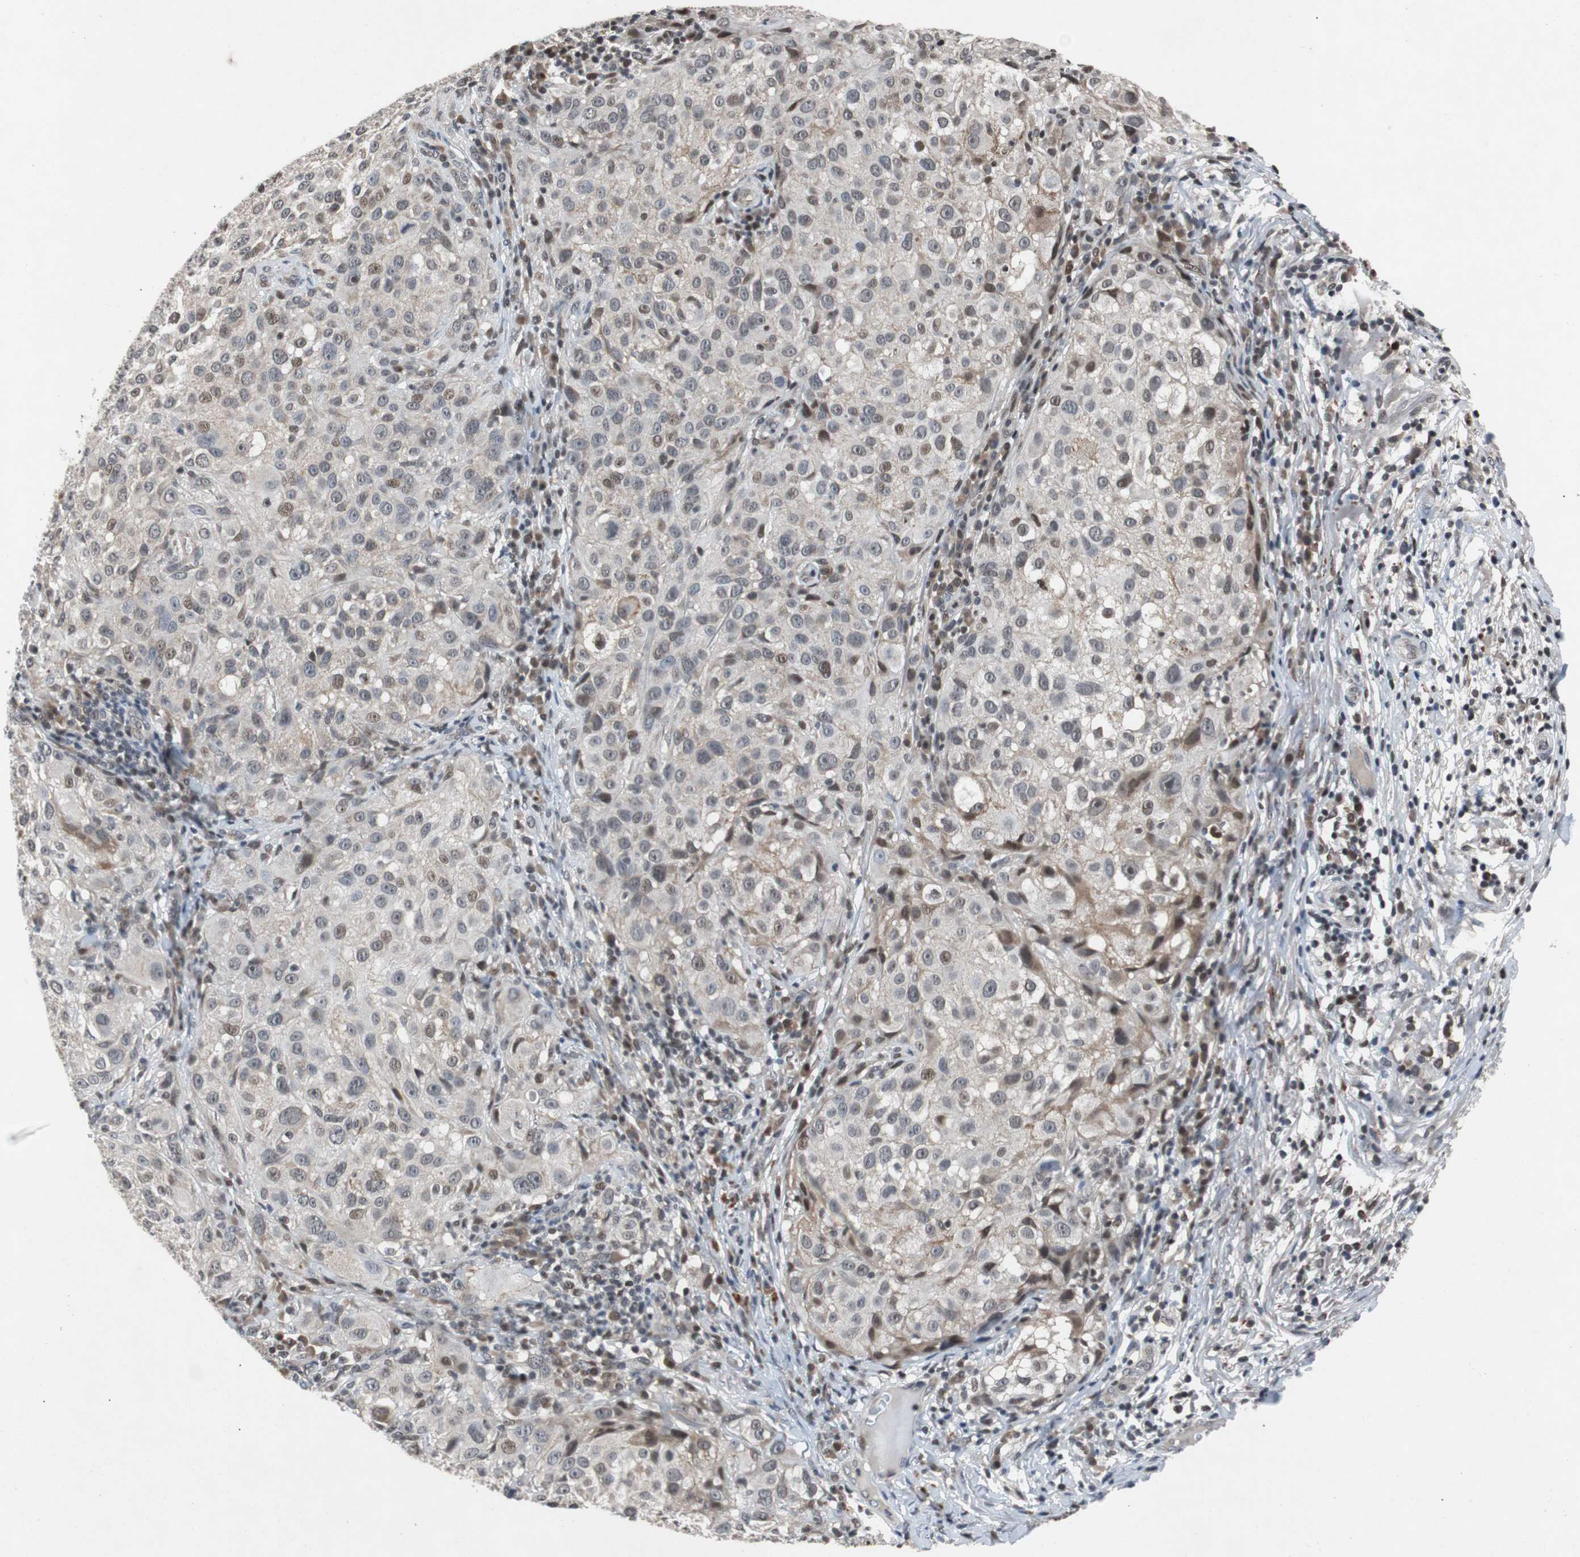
{"staining": {"intensity": "moderate", "quantity": "<25%", "location": "nuclear"}, "tissue": "melanoma", "cell_type": "Tumor cells", "image_type": "cancer", "snomed": [{"axis": "morphology", "description": "Necrosis, NOS"}, {"axis": "morphology", "description": "Malignant melanoma, NOS"}, {"axis": "topography", "description": "Skin"}], "caption": "Brown immunohistochemical staining in malignant melanoma demonstrates moderate nuclear positivity in about <25% of tumor cells.", "gene": "TP63", "patient": {"sex": "female", "age": 87}}